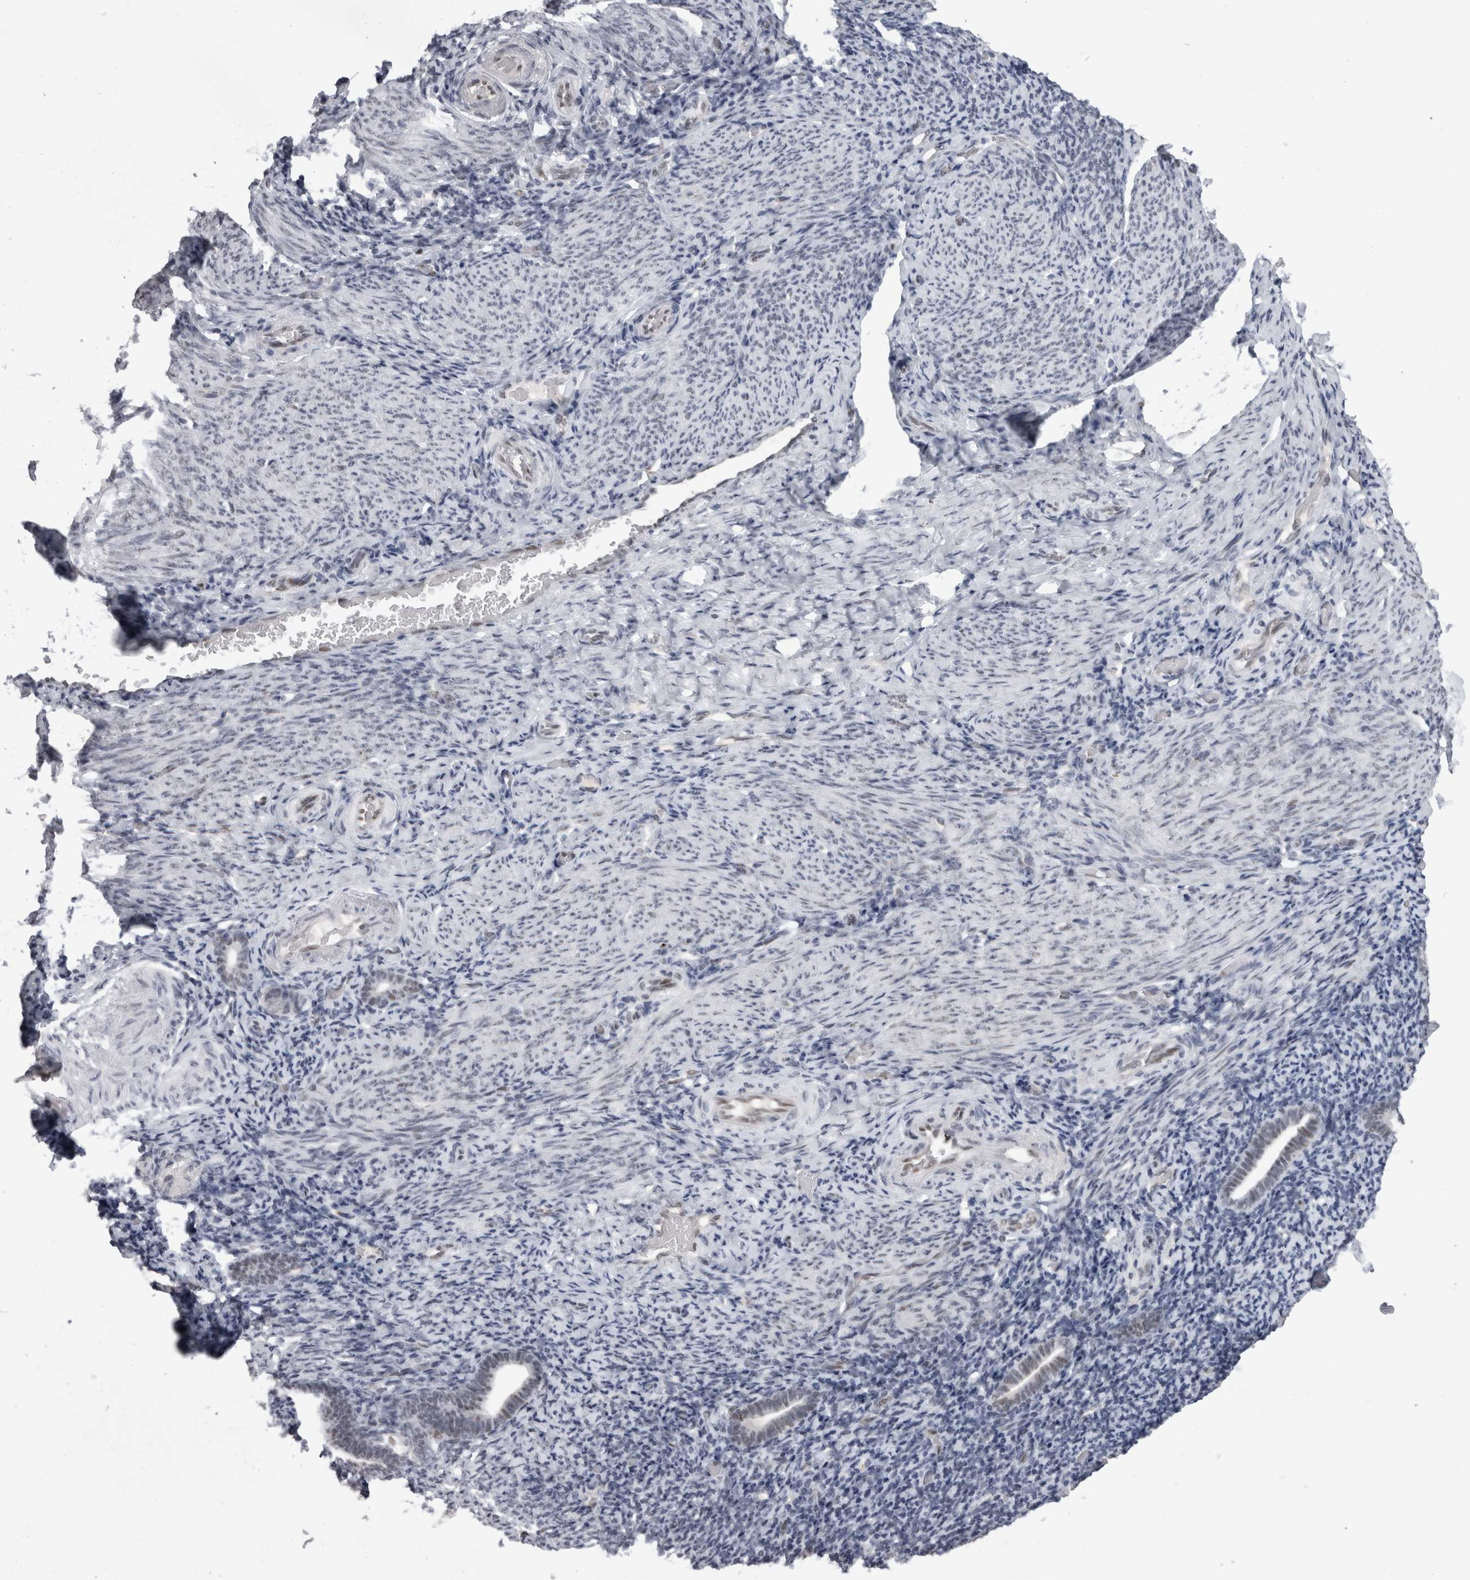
{"staining": {"intensity": "moderate", "quantity": "25%-75%", "location": "nuclear"}, "tissue": "endometrium", "cell_type": "Cells in endometrial stroma", "image_type": "normal", "snomed": [{"axis": "morphology", "description": "Normal tissue, NOS"}, {"axis": "topography", "description": "Endometrium"}], "caption": "Protein expression analysis of normal human endometrium reveals moderate nuclear expression in about 25%-75% of cells in endometrial stroma. (Stains: DAB in brown, nuclei in blue, Microscopy: brightfield microscopy at high magnification).", "gene": "C1orf54", "patient": {"sex": "female", "age": 51}}